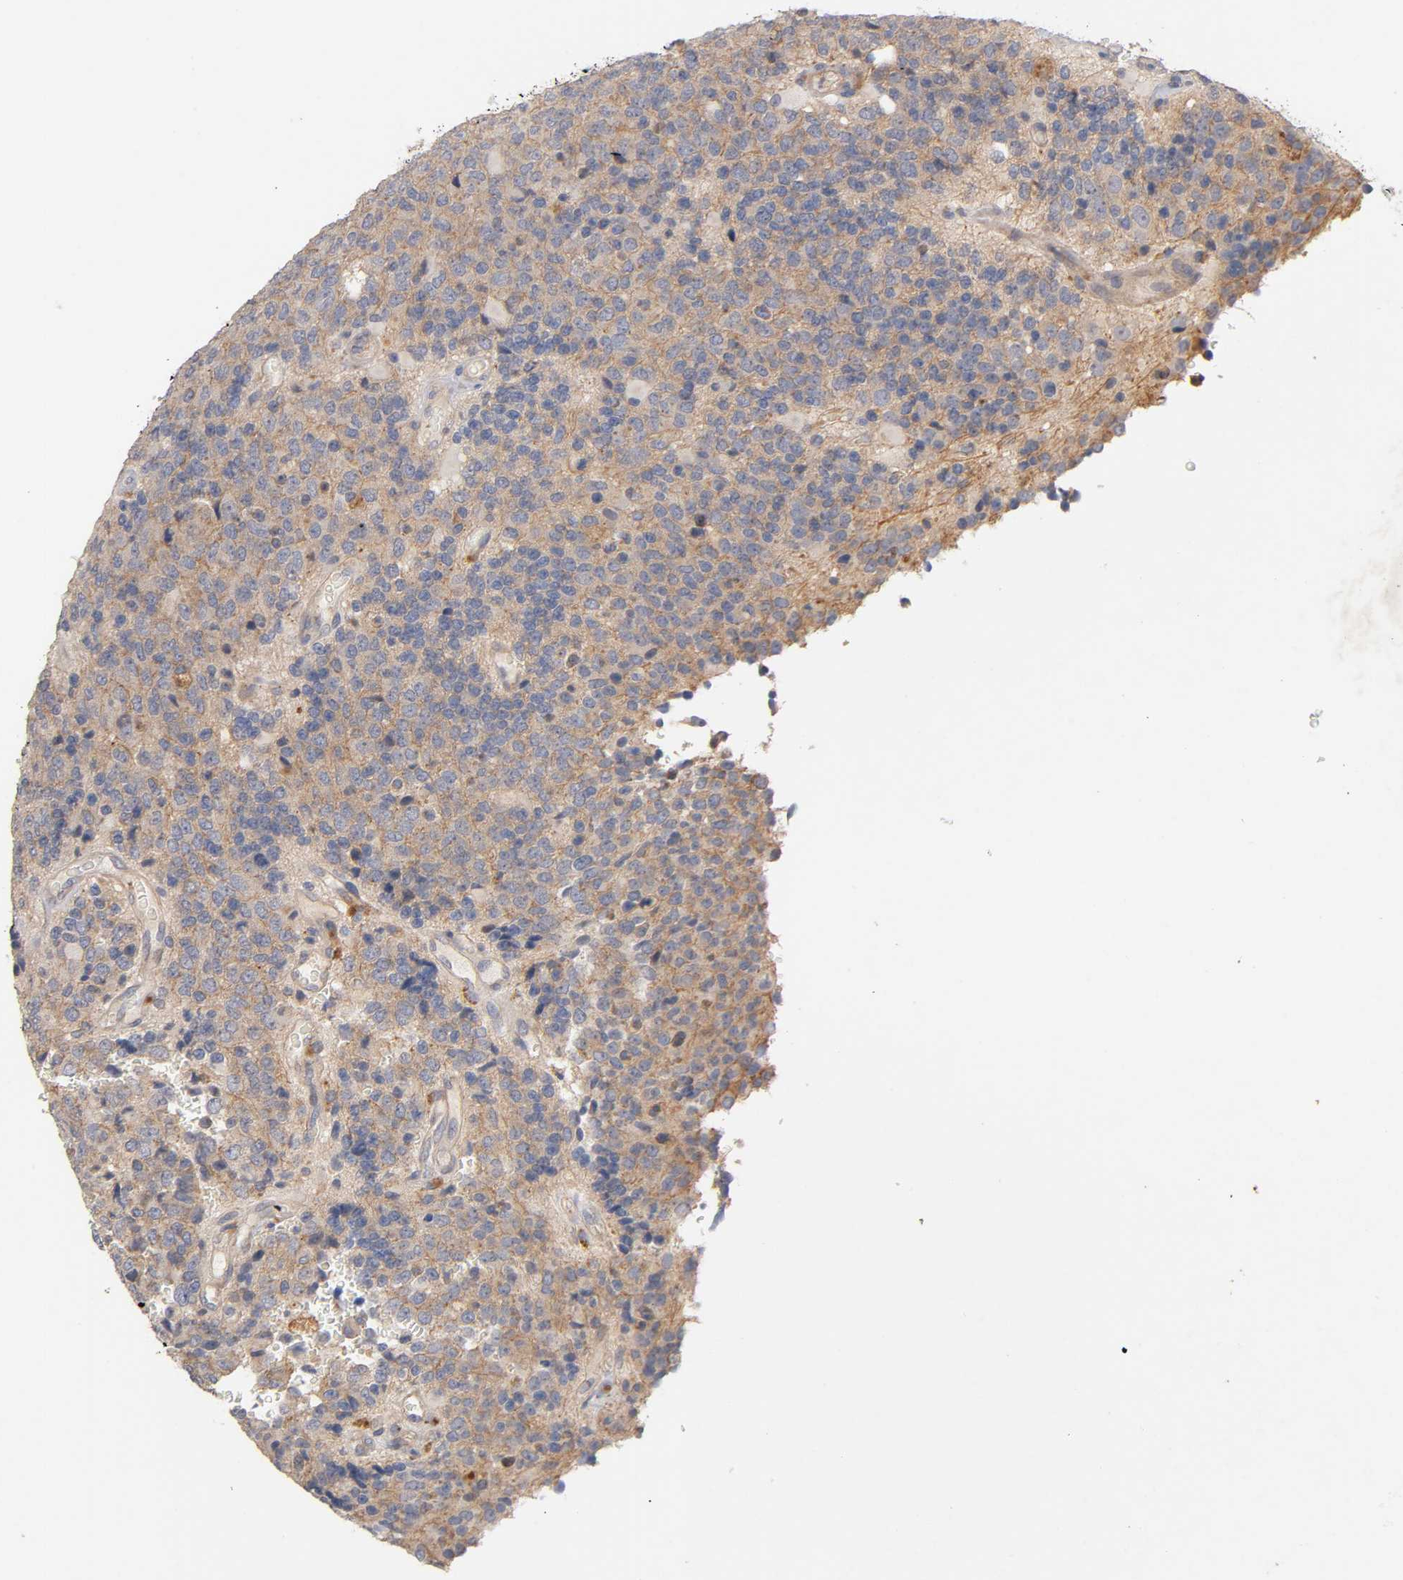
{"staining": {"intensity": "moderate", "quantity": ">75%", "location": "cytoplasmic/membranous"}, "tissue": "glioma", "cell_type": "Tumor cells", "image_type": "cancer", "snomed": [{"axis": "morphology", "description": "Glioma, malignant, High grade"}, {"axis": "topography", "description": "pancreas cauda"}], "caption": "About >75% of tumor cells in glioma show moderate cytoplasmic/membranous protein expression as visualized by brown immunohistochemical staining.", "gene": "PDZD11", "patient": {"sex": "male", "age": 60}}